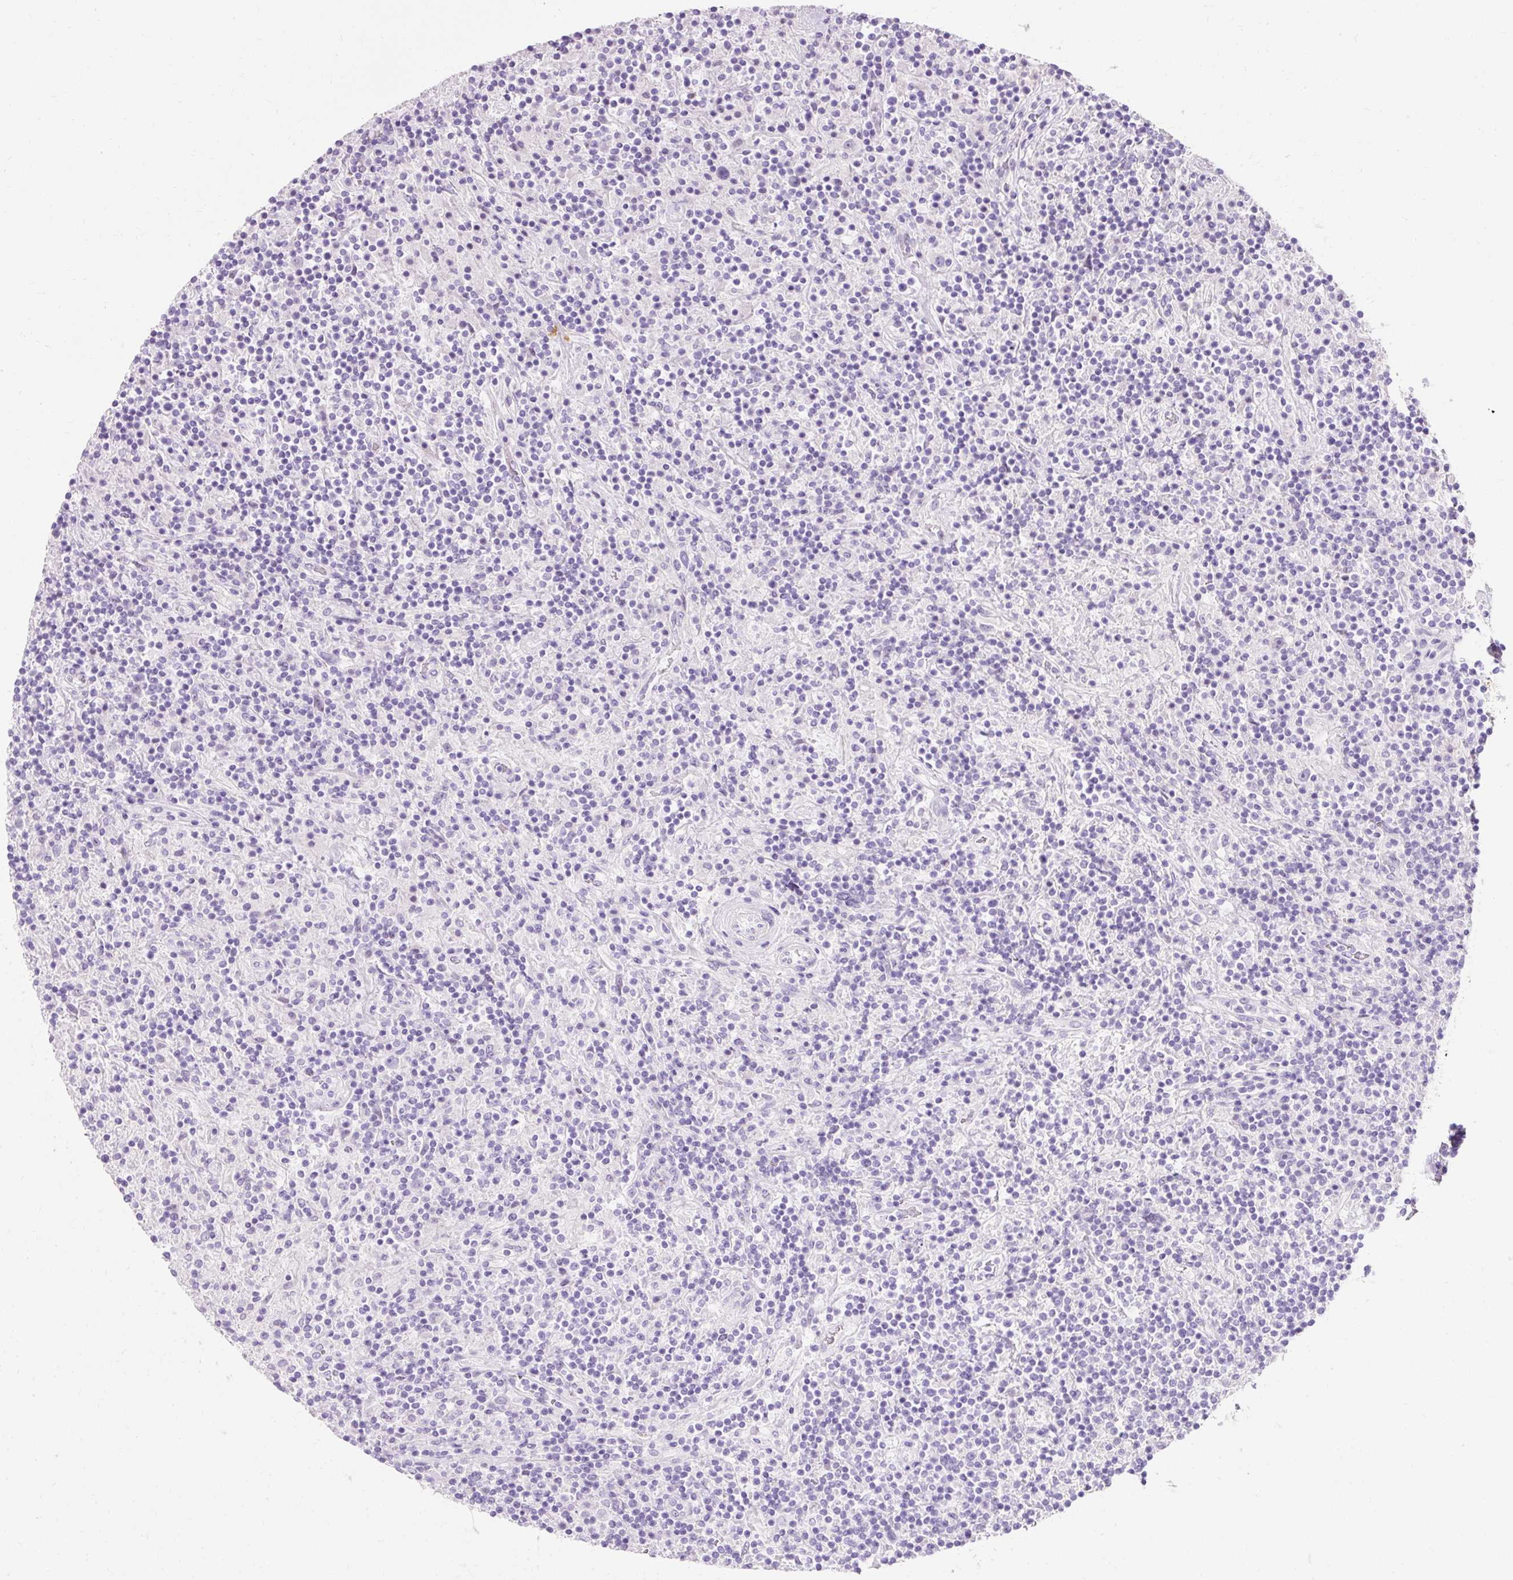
{"staining": {"intensity": "negative", "quantity": "none", "location": "none"}, "tissue": "lymphoma", "cell_type": "Tumor cells", "image_type": "cancer", "snomed": [{"axis": "morphology", "description": "Hodgkin's disease, NOS"}, {"axis": "topography", "description": "Lymph node"}], "caption": "IHC photomicrograph of neoplastic tissue: Hodgkin's disease stained with DAB (3,3'-diaminobenzidine) reveals no significant protein staining in tumor cells.", "gene": "TMEM213", "patient": {"sex": "male", "age": 70}}